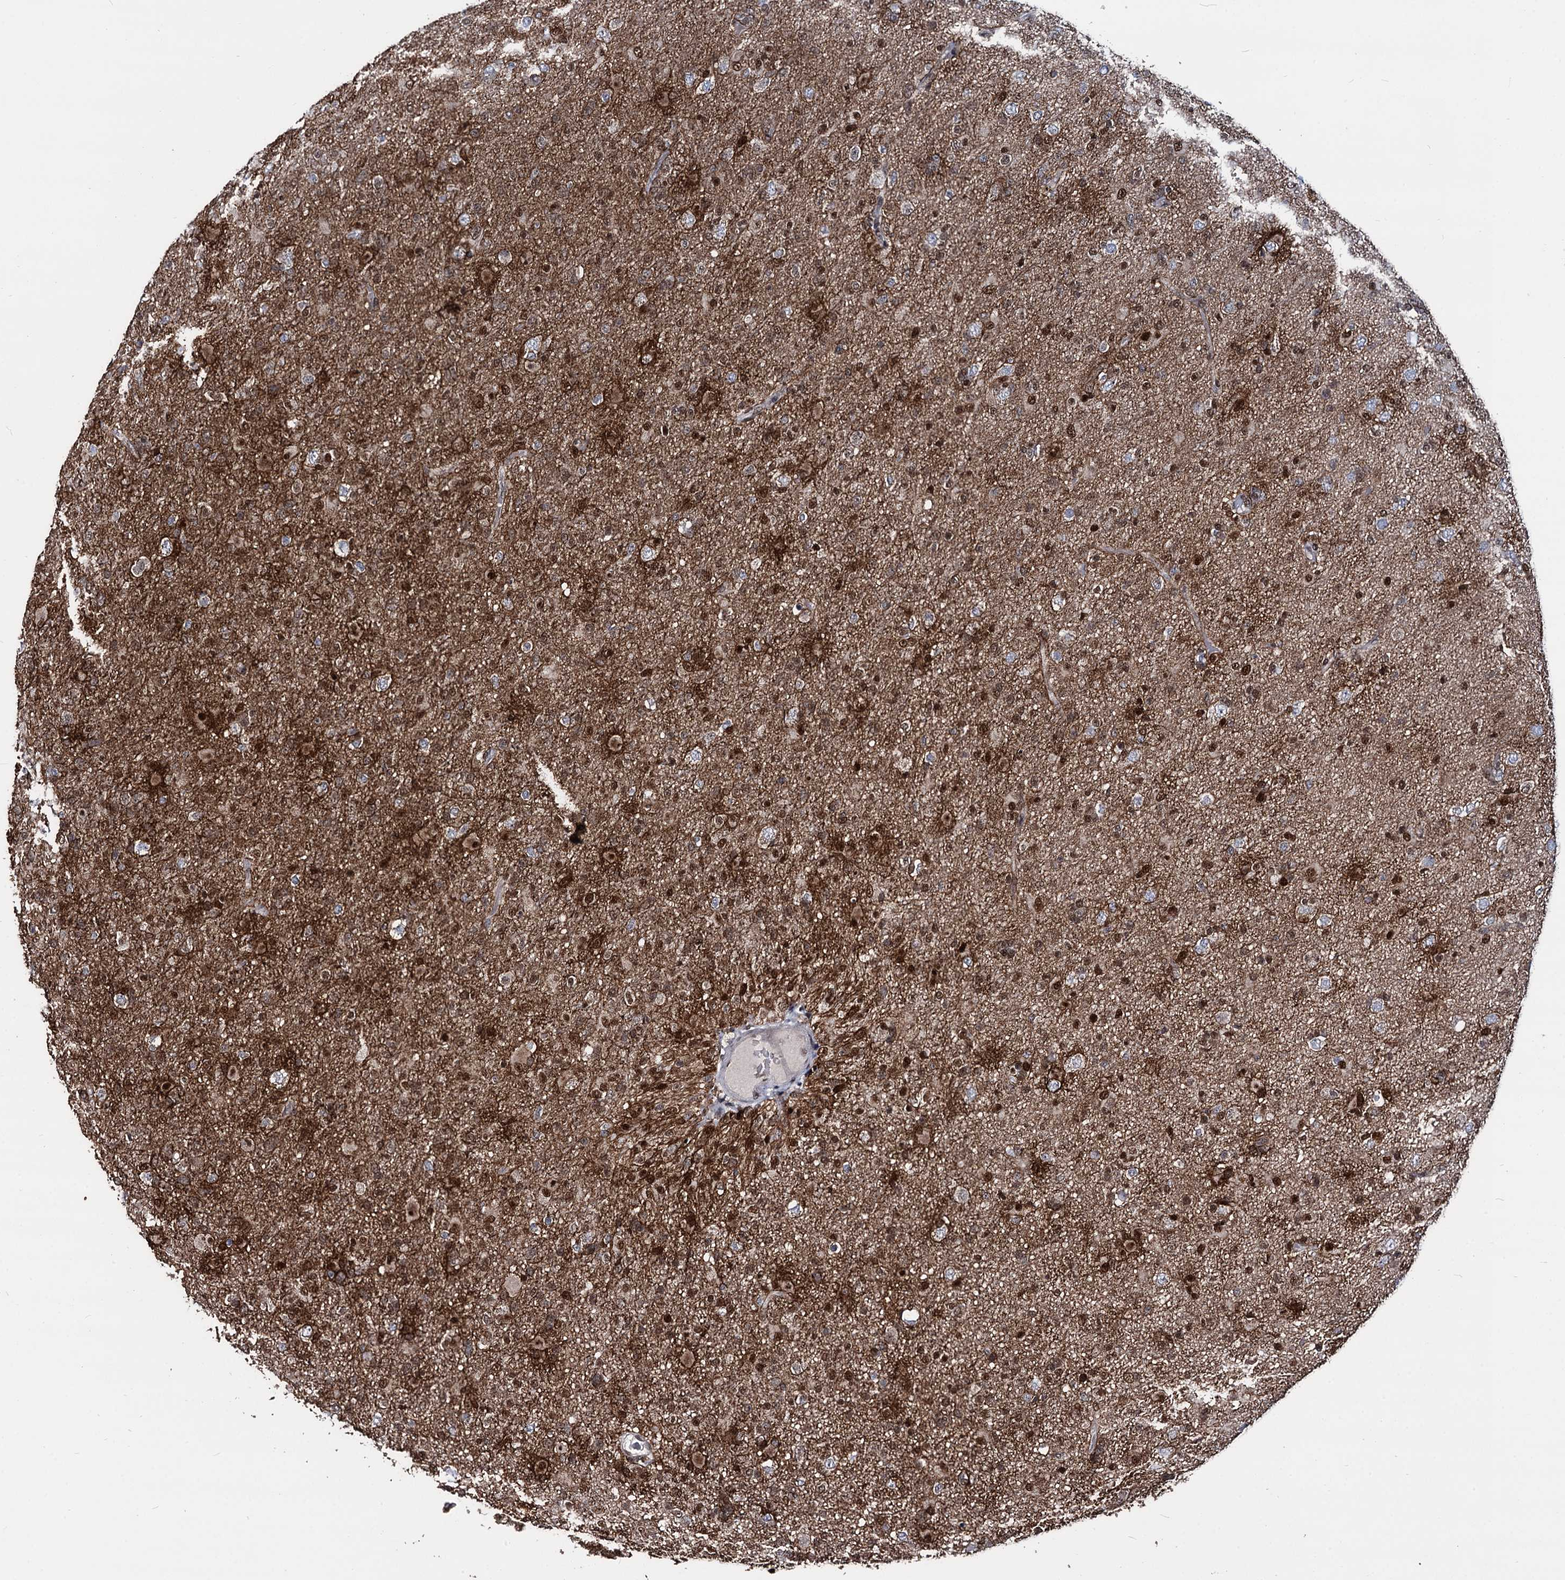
{"staining": {"intensity": "strong", "quantity": ">75%", "location": "cytoplasmic/membranous,nuclear"}, "tissue": "glioma", "cell_type": "Tumor cells", "image_type": "cancer", "snomed": [{"axis": "morphology", "description": "Glioma, malignant, Low grade"}, {"axis": "topography", "description": "Brain"}], "caption": "DAB (3,3'-diaminobenzidine) immunohistochemical staining of glioma displays strong cytoplasmic/membranous and nuclear protein staining in approximately >75% of tumor cells.", "gene": "GALNT11", "patient": {"sex": "male", "age": 65}}